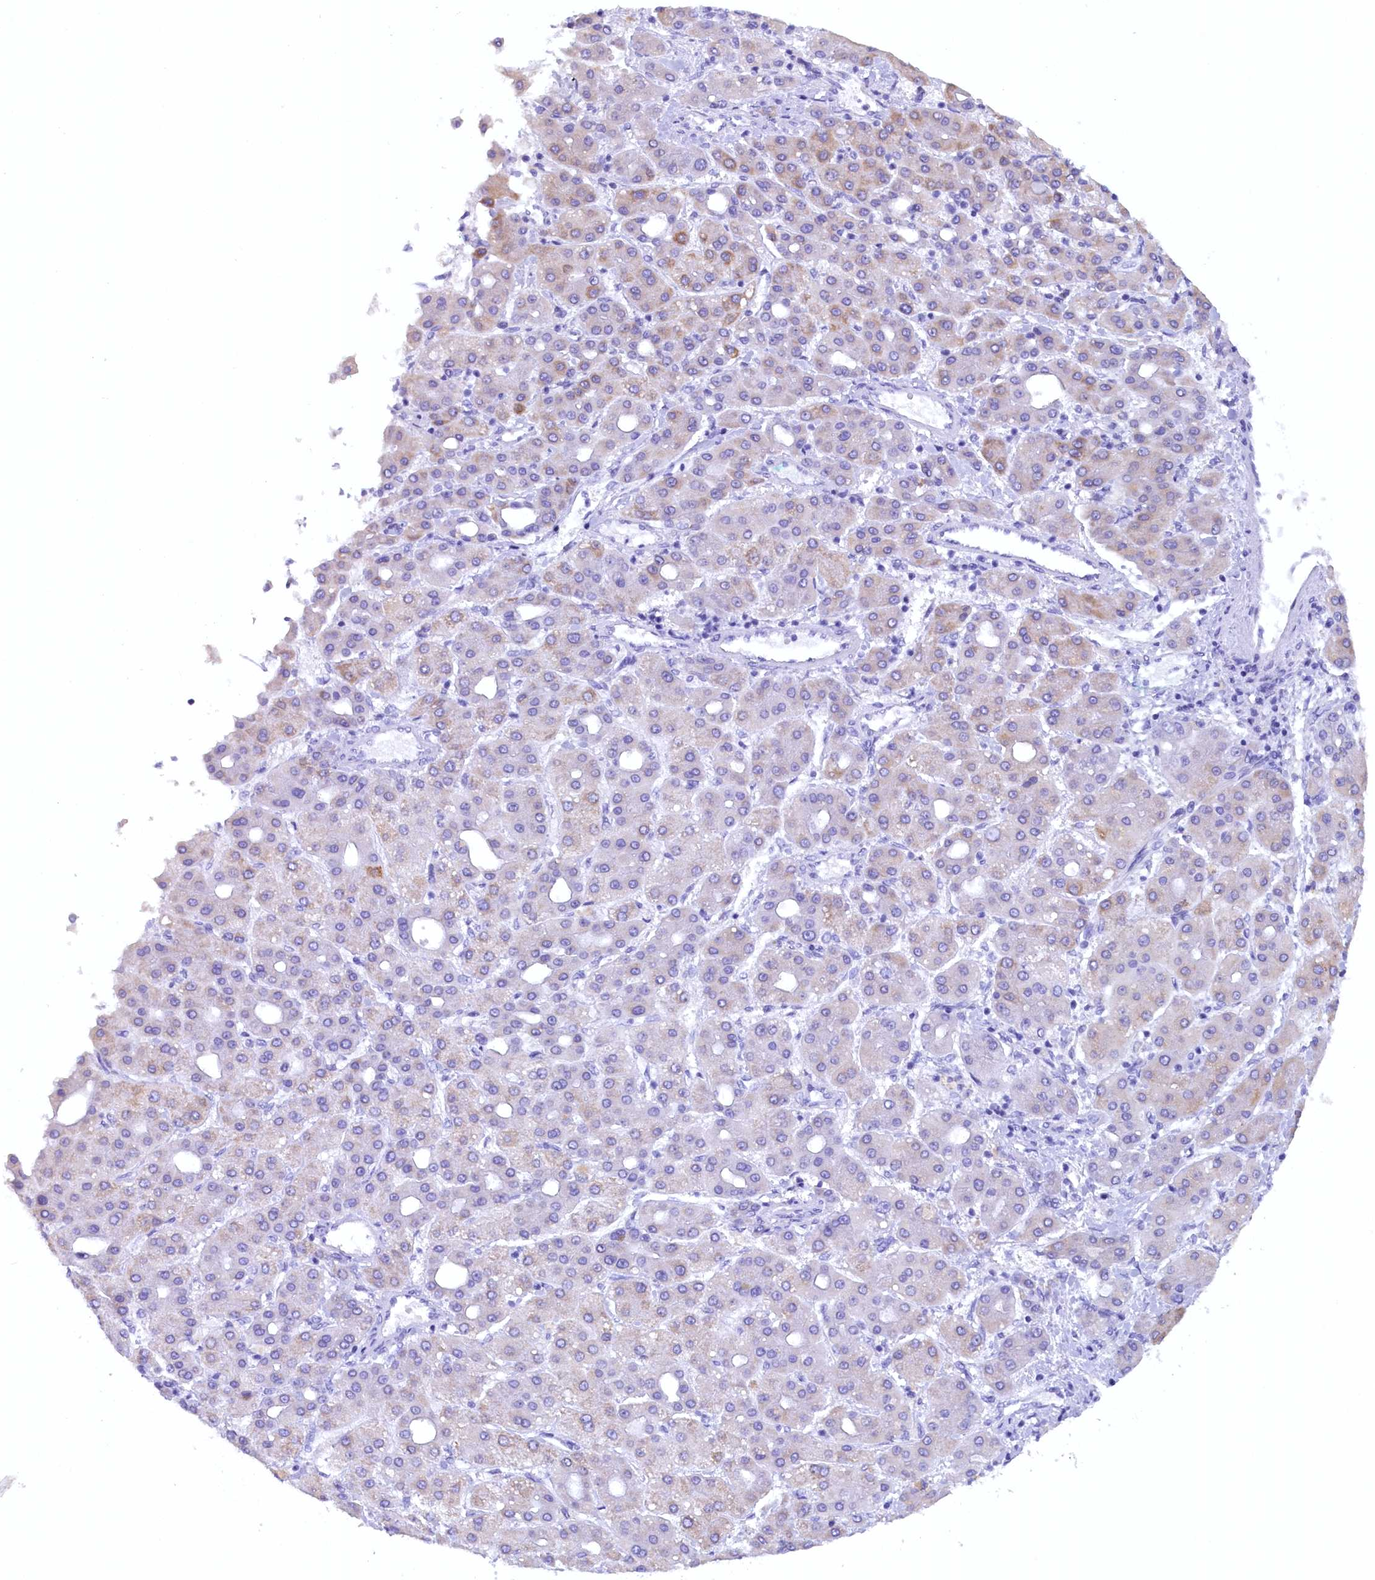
{"staining": {"intensity": "moderate", "quantity": "<25%", "location": "cytoplasmic/membranous"}, "tissue": "liver cancer", "cell_type": "Tumor cells", "image_type": "cancer", "snomed": [{"axis": "morphology", "description": "Carcinoma, Hepatocellular, NOS"}, {"axis": "topography", "description": "Liver"}], "caption": "An IHC image of tumor tissue is shown. Protein staining in brown labels moderate cytoplasmic/membranous positivity in liver cancer within tumor cells. (Stains: DAB in brown, nuclei in blue, Microscopy: brightfield microscopy at high magnification).", "gene": "ZSWIM4", "patient": {"sex": "male", "age": 65}}